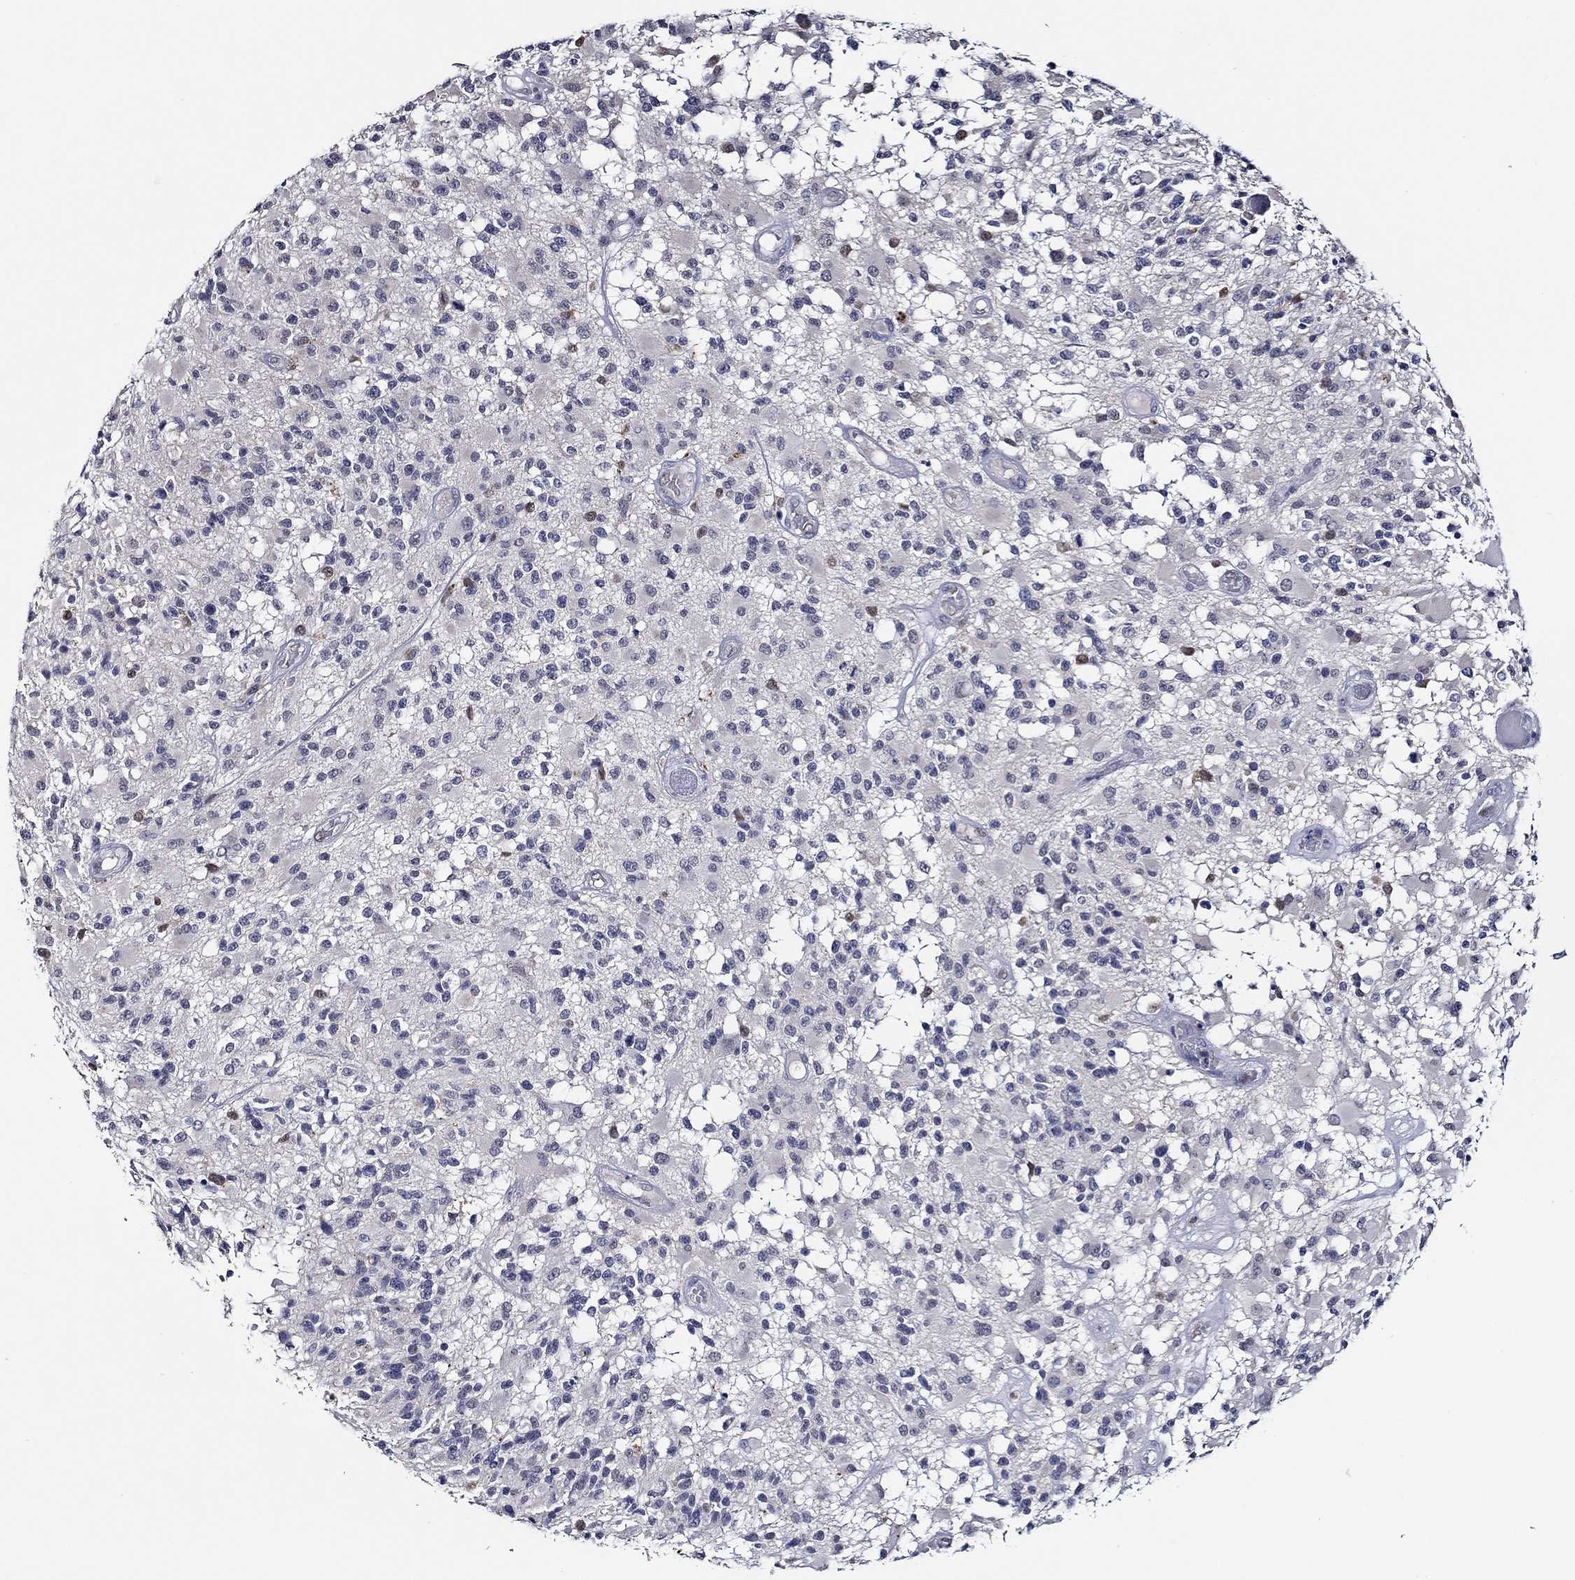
{"staining": {"intensity": "negative", "quantity": "none", "location": "none"}, "tissue": "glioma", "cell_type": "Tumor cells", "image_type": "cancer", "snomed": [{"axis": "morphology", "description": "Glioma, malignant, High grade"}, {"axis": "topography", "description": "Brain"}], "caption": "Glioma was stained to show a protein in brown. There is no significant positivity in tumor cells.", "gene": "GATA2", "patient": {"sex": "female", "age": 63}}